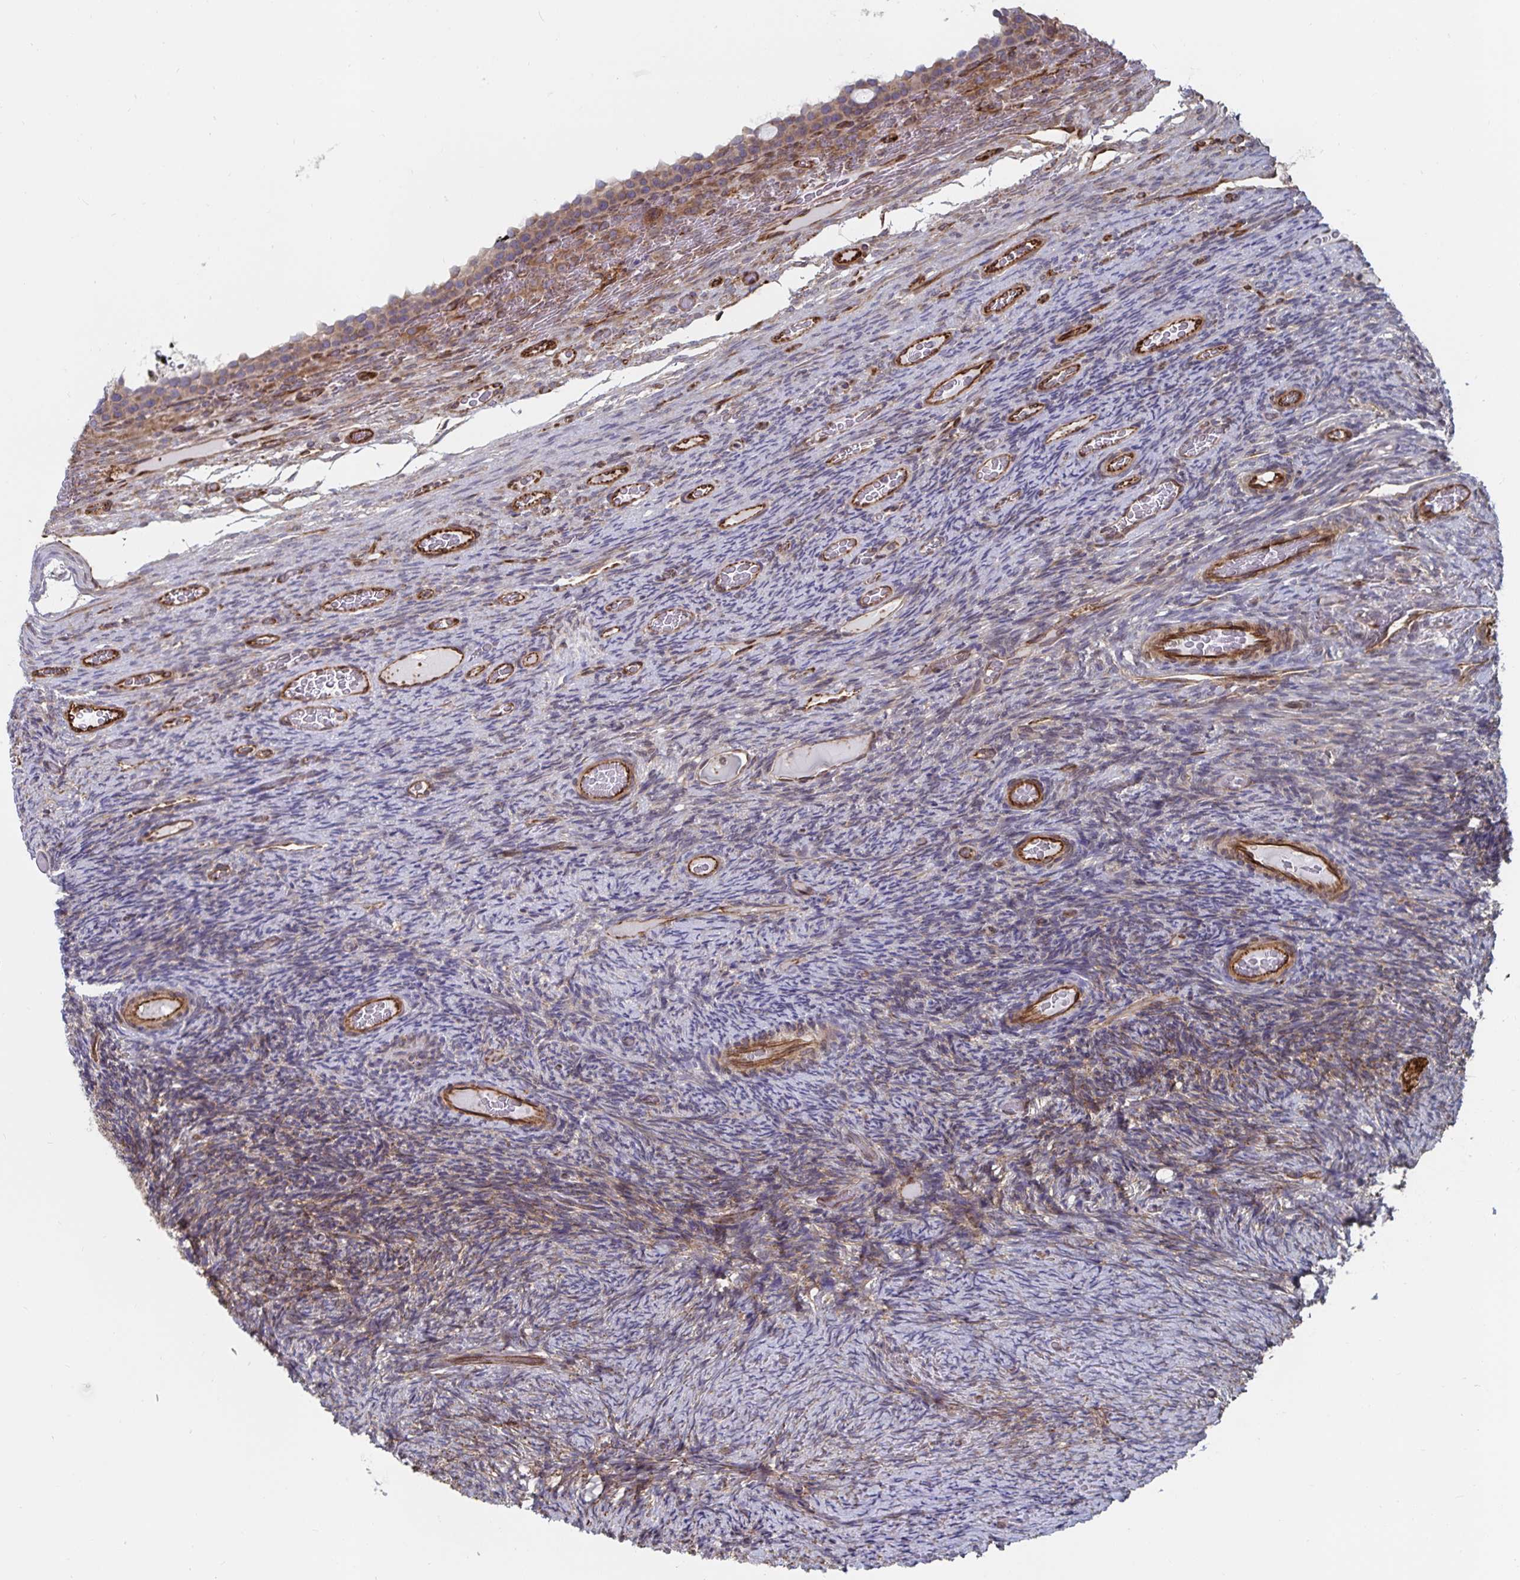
{"staining": {"intensity": "strong", "quantity": ">75%", "location": "cytoplasmic/membranous"}, "tissue": "ovary", "cell_type": "Follicle cells", "image_type": "normal", "snomed": [{"axis": "morphology", "description": "Normal tissue, NOS"}, {"axis": "topography", "description": "Ovary"}], "caption": "Immunohistochemistry of benign human ovary exhibits high levels of strong cytoplasmic/membranous expression in approximately >75% of follicle cells.", "gene": "BCAP29", "patient": {"sex": "female", "age": 34}}